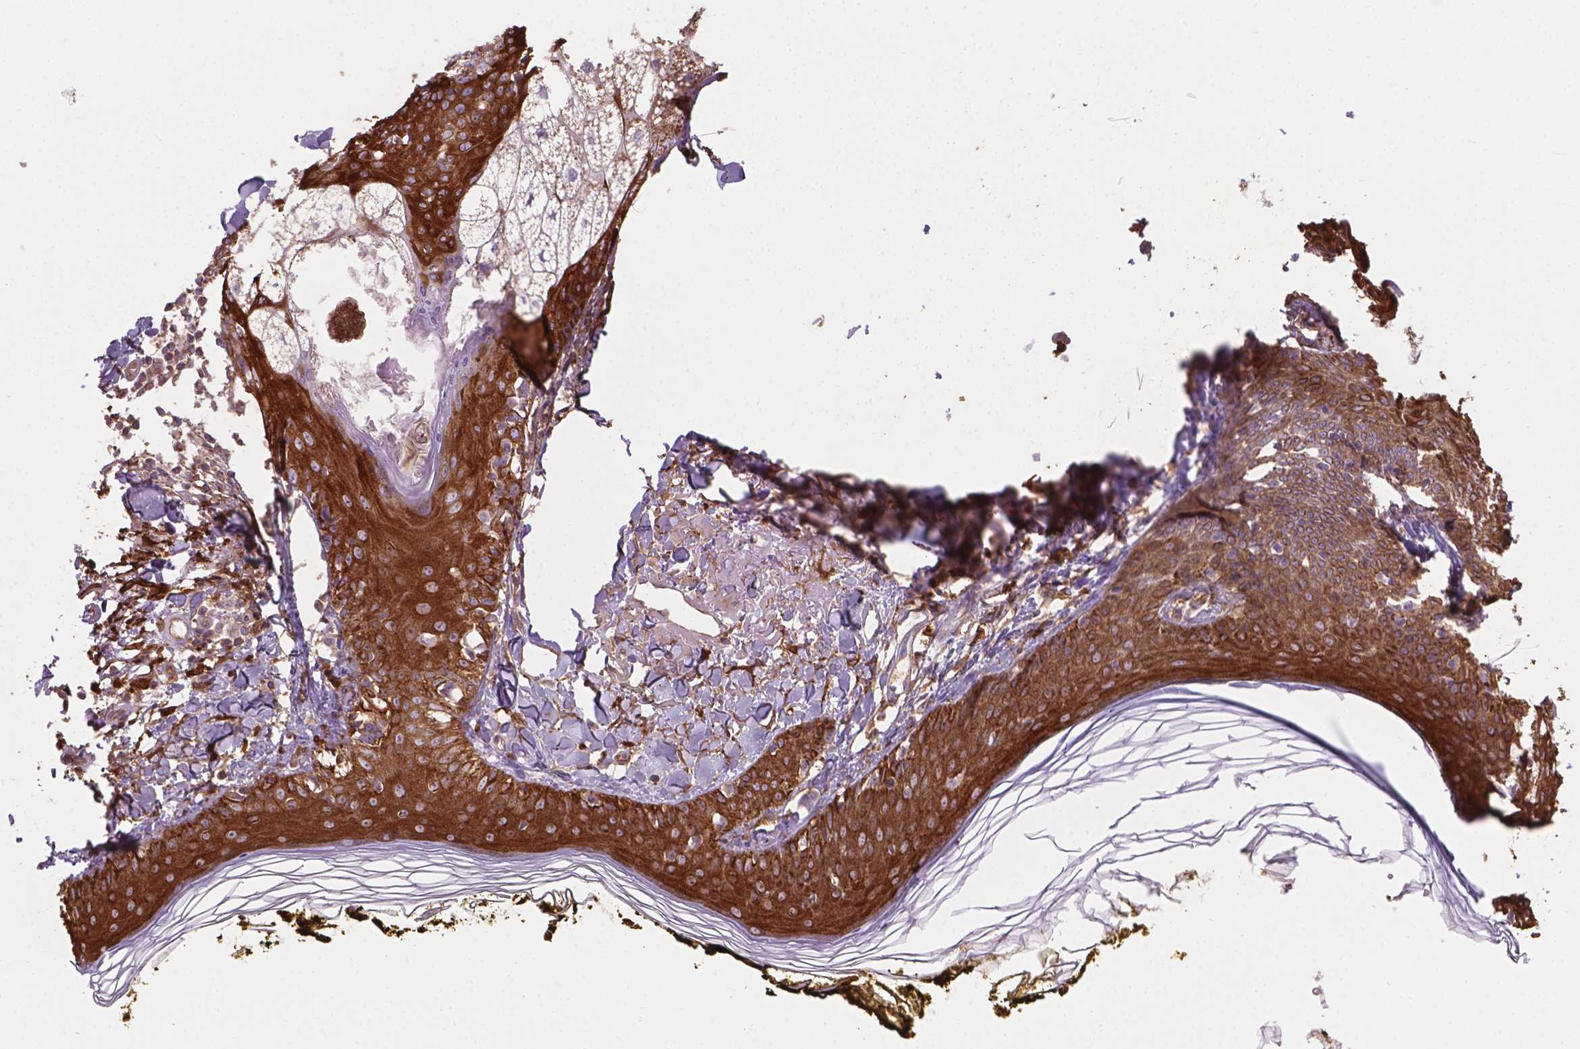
{"staining": {"intensity": "strong", "quantity": "25%-75%", "location": "cytoplasmic/membranous"}, "tissue": "skin", "cell_type": "Fibroblasts", "image_type": "normal", "snomed": [{"axis": "morphology", "description": "Normal tissue, NOS"}, {"axis": "topography", "description": "Skin"}], "caption": "Fibroblasts reveal strong cytoplasmic/membranous staining in about 25%-75% of cells in unremarkable skin. Immunohistochemistry (ihc) stains the protein in brown and the nuclei are stained blue.", "gene": "TCAF1", "patient": {"sex": "male", "age": 76}}